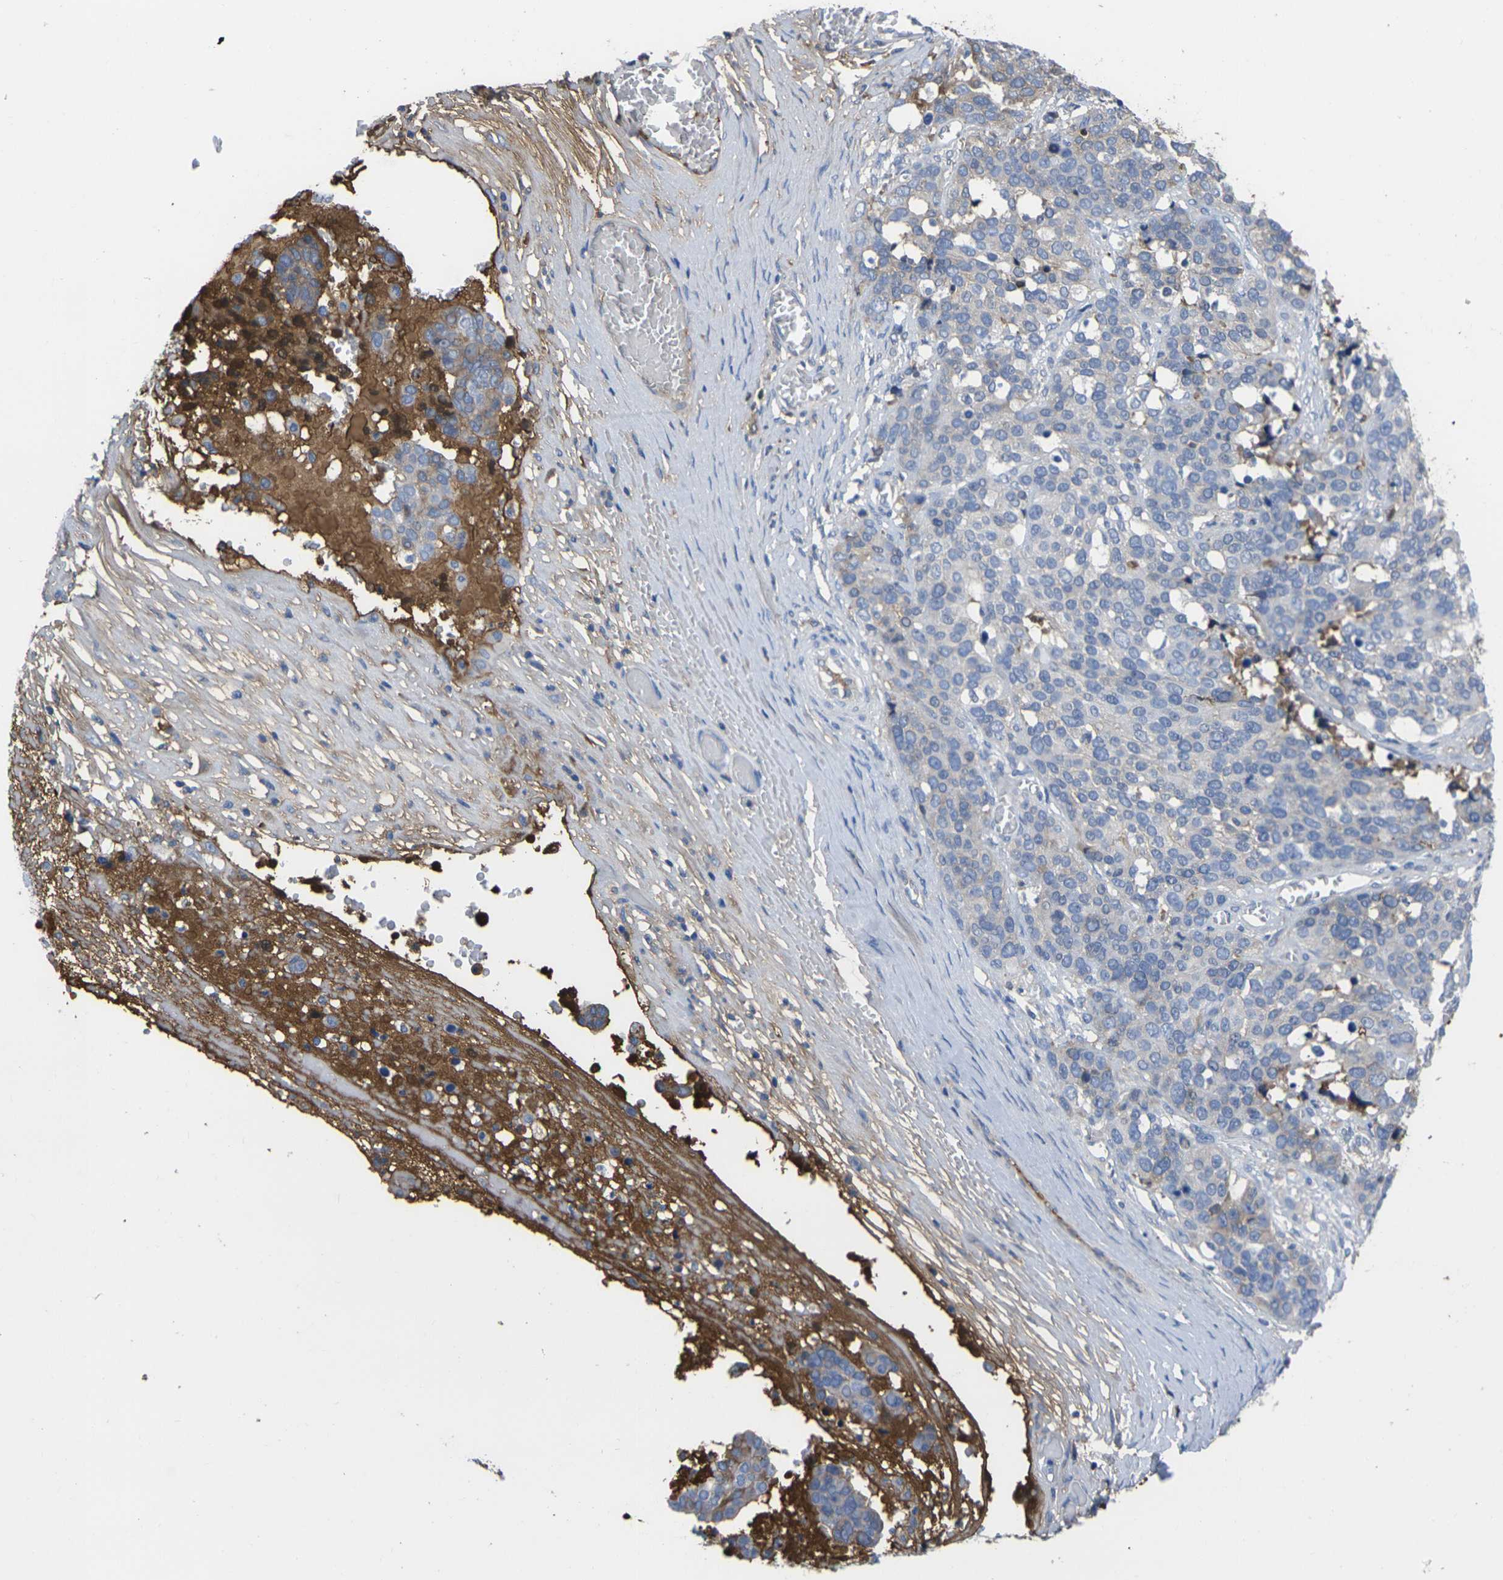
{"staining": {"intensity": "moderate", "quantity": "<25%", "location": "cytoplasmic/membranous"}, "tissue": "ovarian cancer", "cell_type": "Tumor cells", "image_type": "cancer", "snomed": [{"axis": "morphology", "description": "Cystadenocarcinoma, serous, NOS"}, {"axis": "topography", "description": "Ovary"}], "caption": "Protein staining shows moderate cytoplasmic/membranous positivity in approximately <25% of tumor cells in ovarian serous cystadenocarcinoma.", "gene": "GREM2", "patient": {"sex": "female", "age": 44}}